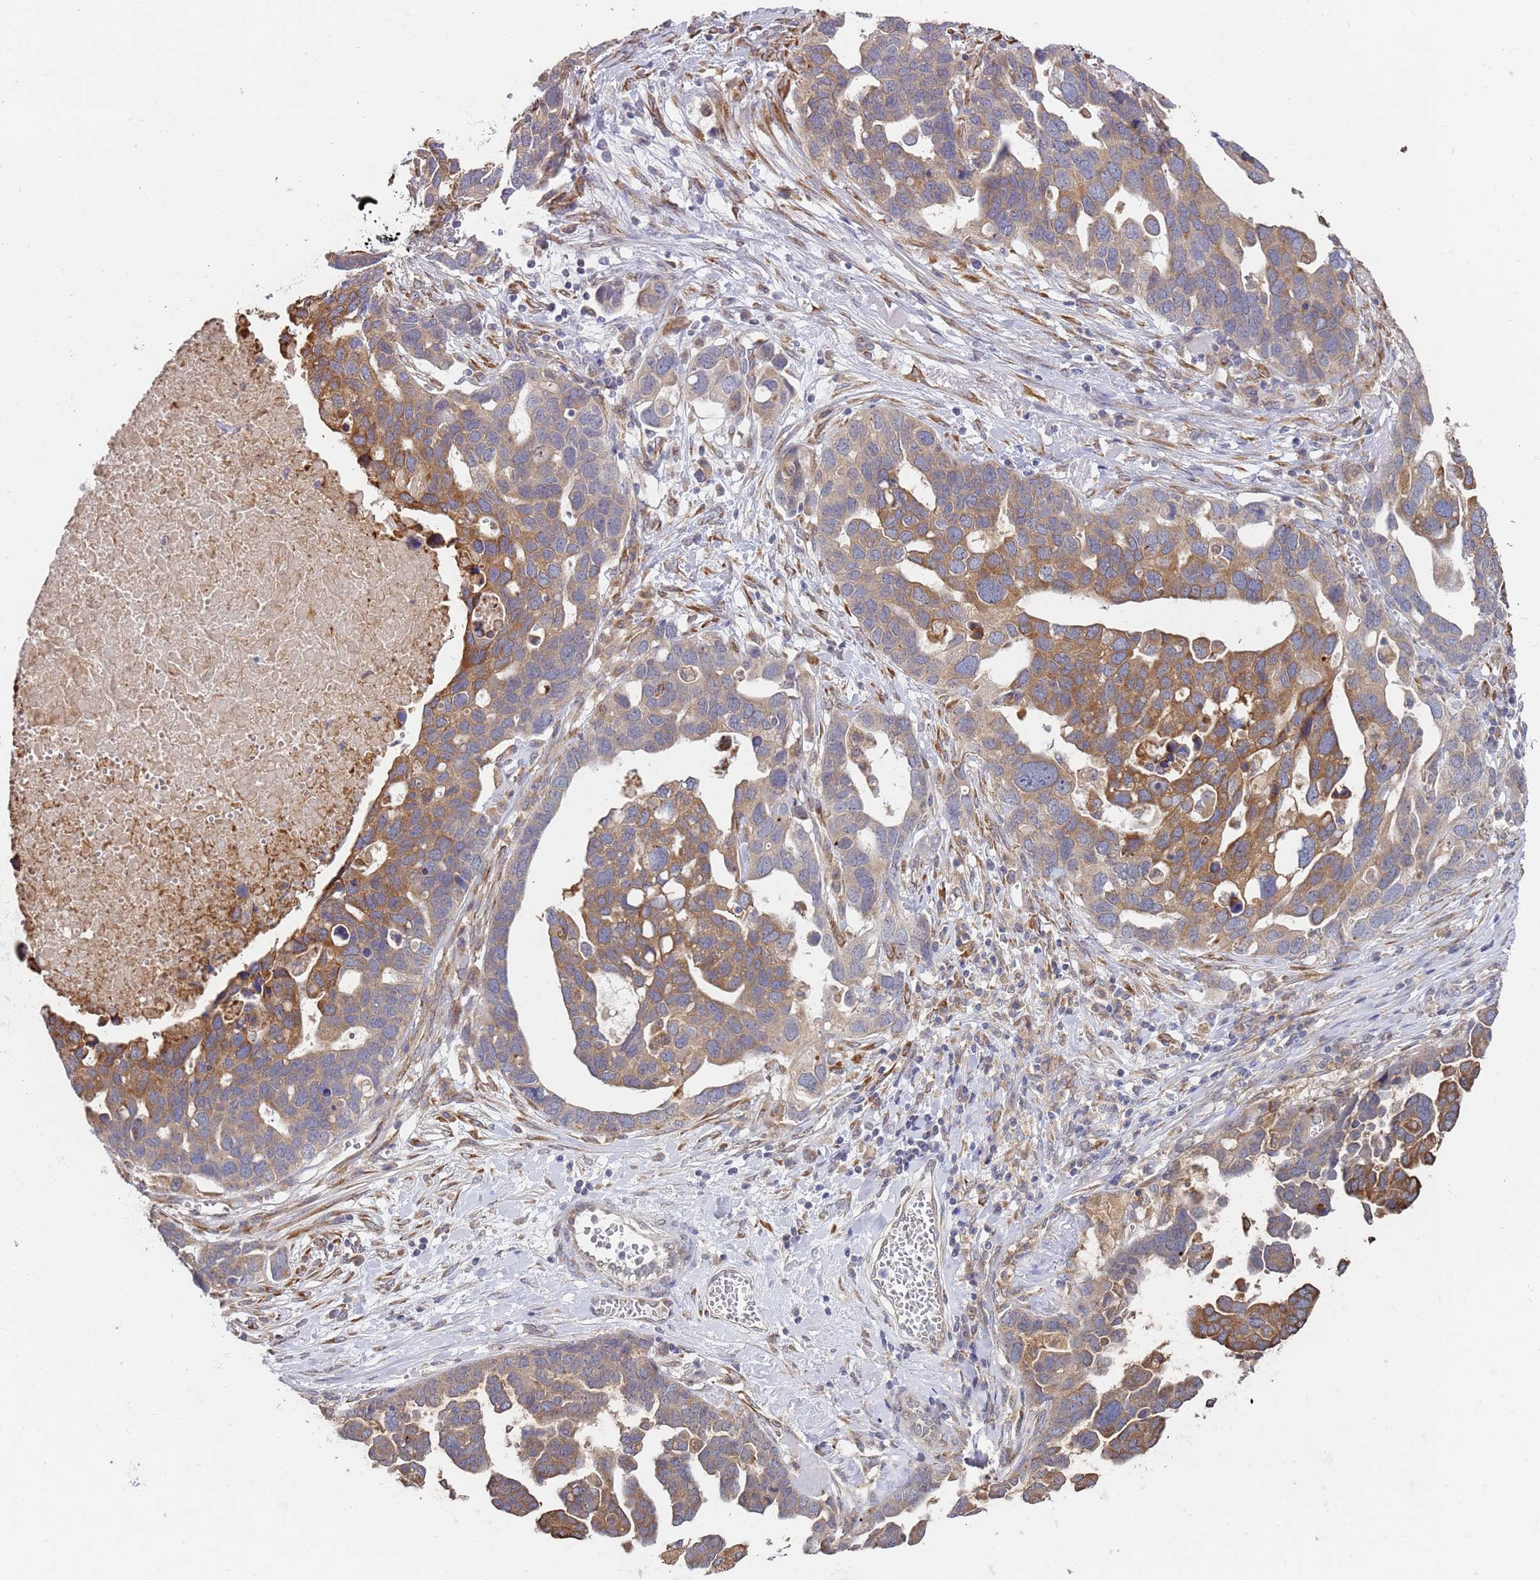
{"staining": {"intensity": "moderate", "quantity": ">75%", "location": "cytoplasmic/membranous"}, "tissue": "ovarian cancer", "cell_type": "Tumor cells", "image_type": "cancer", "snomed": [{"axis": "morphology", "description": "Cystadenocarcinoma, serous, NOS"}, {"axis": "topography", "description": "Ovary"}], "caption": "Approximately >75% of tumor cells in ovarian cancer display moderate cytoplasmic/membranous protein expression as visualized by brown immunohistochemical staining.", "gene": "VRK2", "patient": {"sex": "female", "age": 54}}